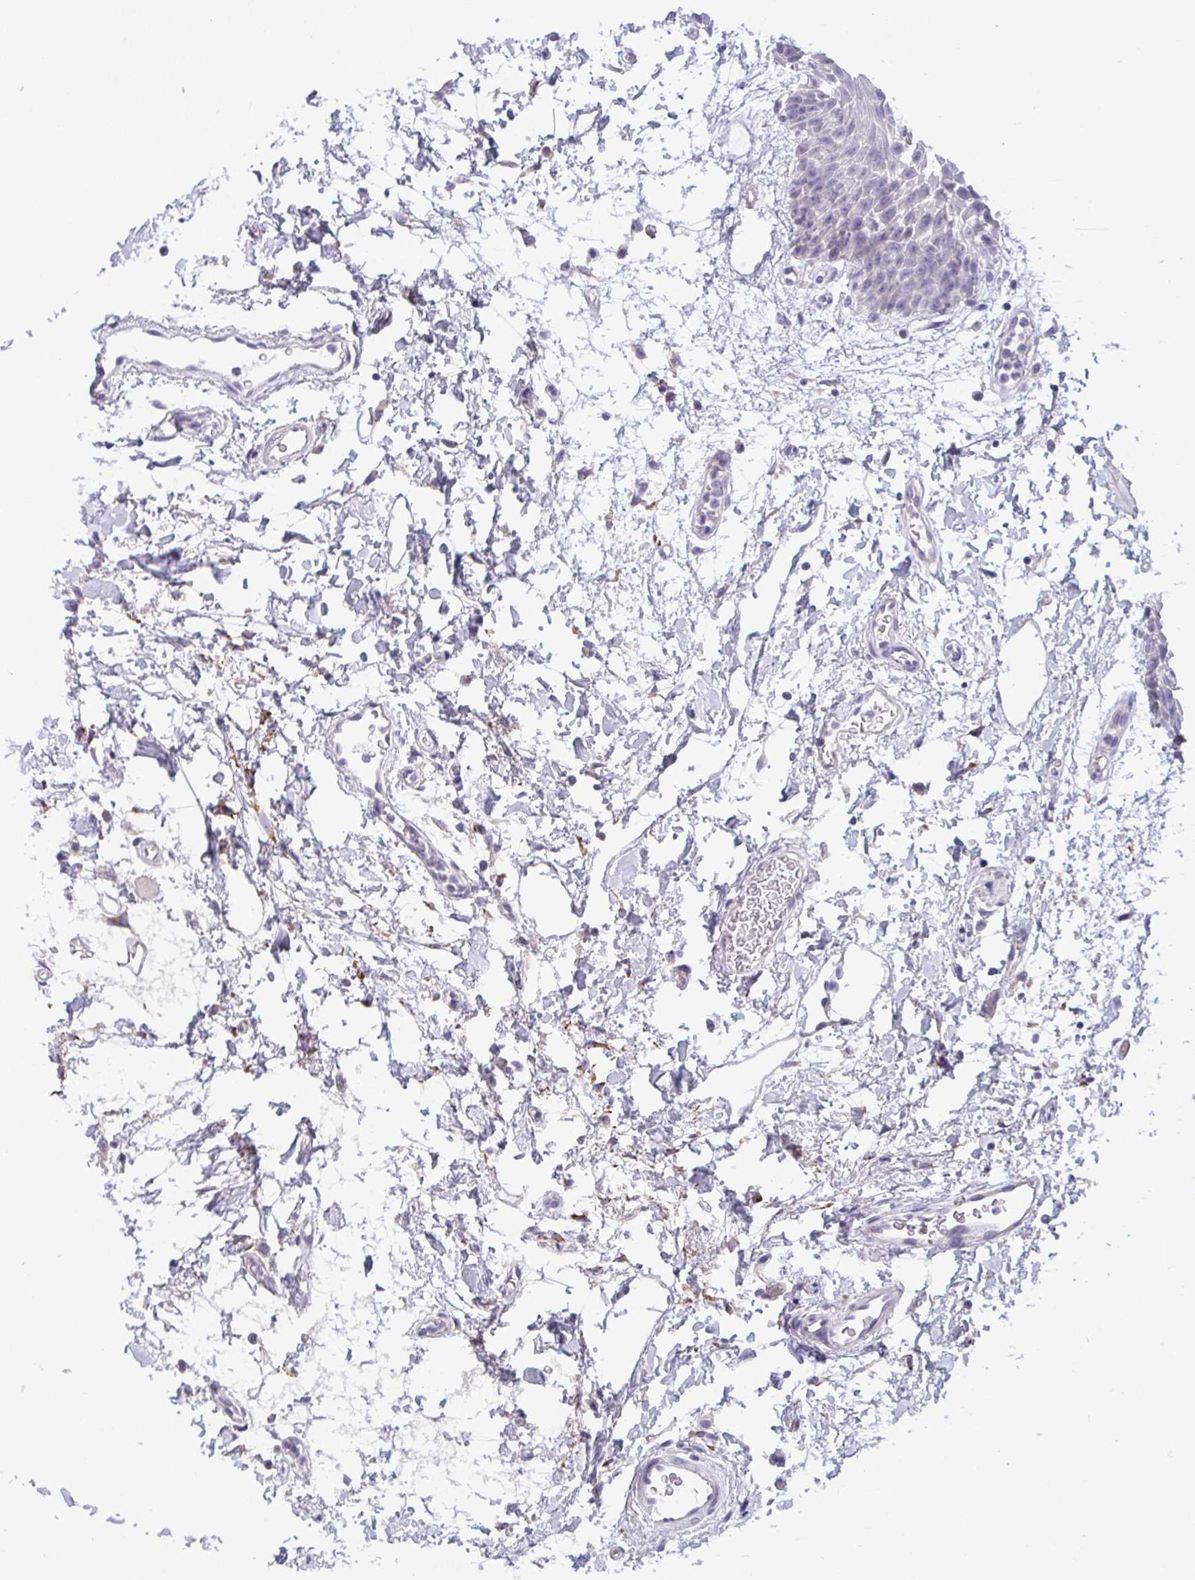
{"staining": {"intensity": "negative", "quantity": "none", "location": "none"}, "tissue": "oral mucosa", "cell_type": "Squamous epithelial cells", "image_type": "normal", "snomed": [{"axis": "morphology", "description": "Normal tissue, NOS"}, {"axis": "topography", "description": "Oral tissue"}], "caption": "IHC of benign human oral mucosa displays no positivity in squamous epithelial cells. Nuclei are stained in blue.", "gene": "SEMA6B", "patient": {"sex": "female", "age": 59}}